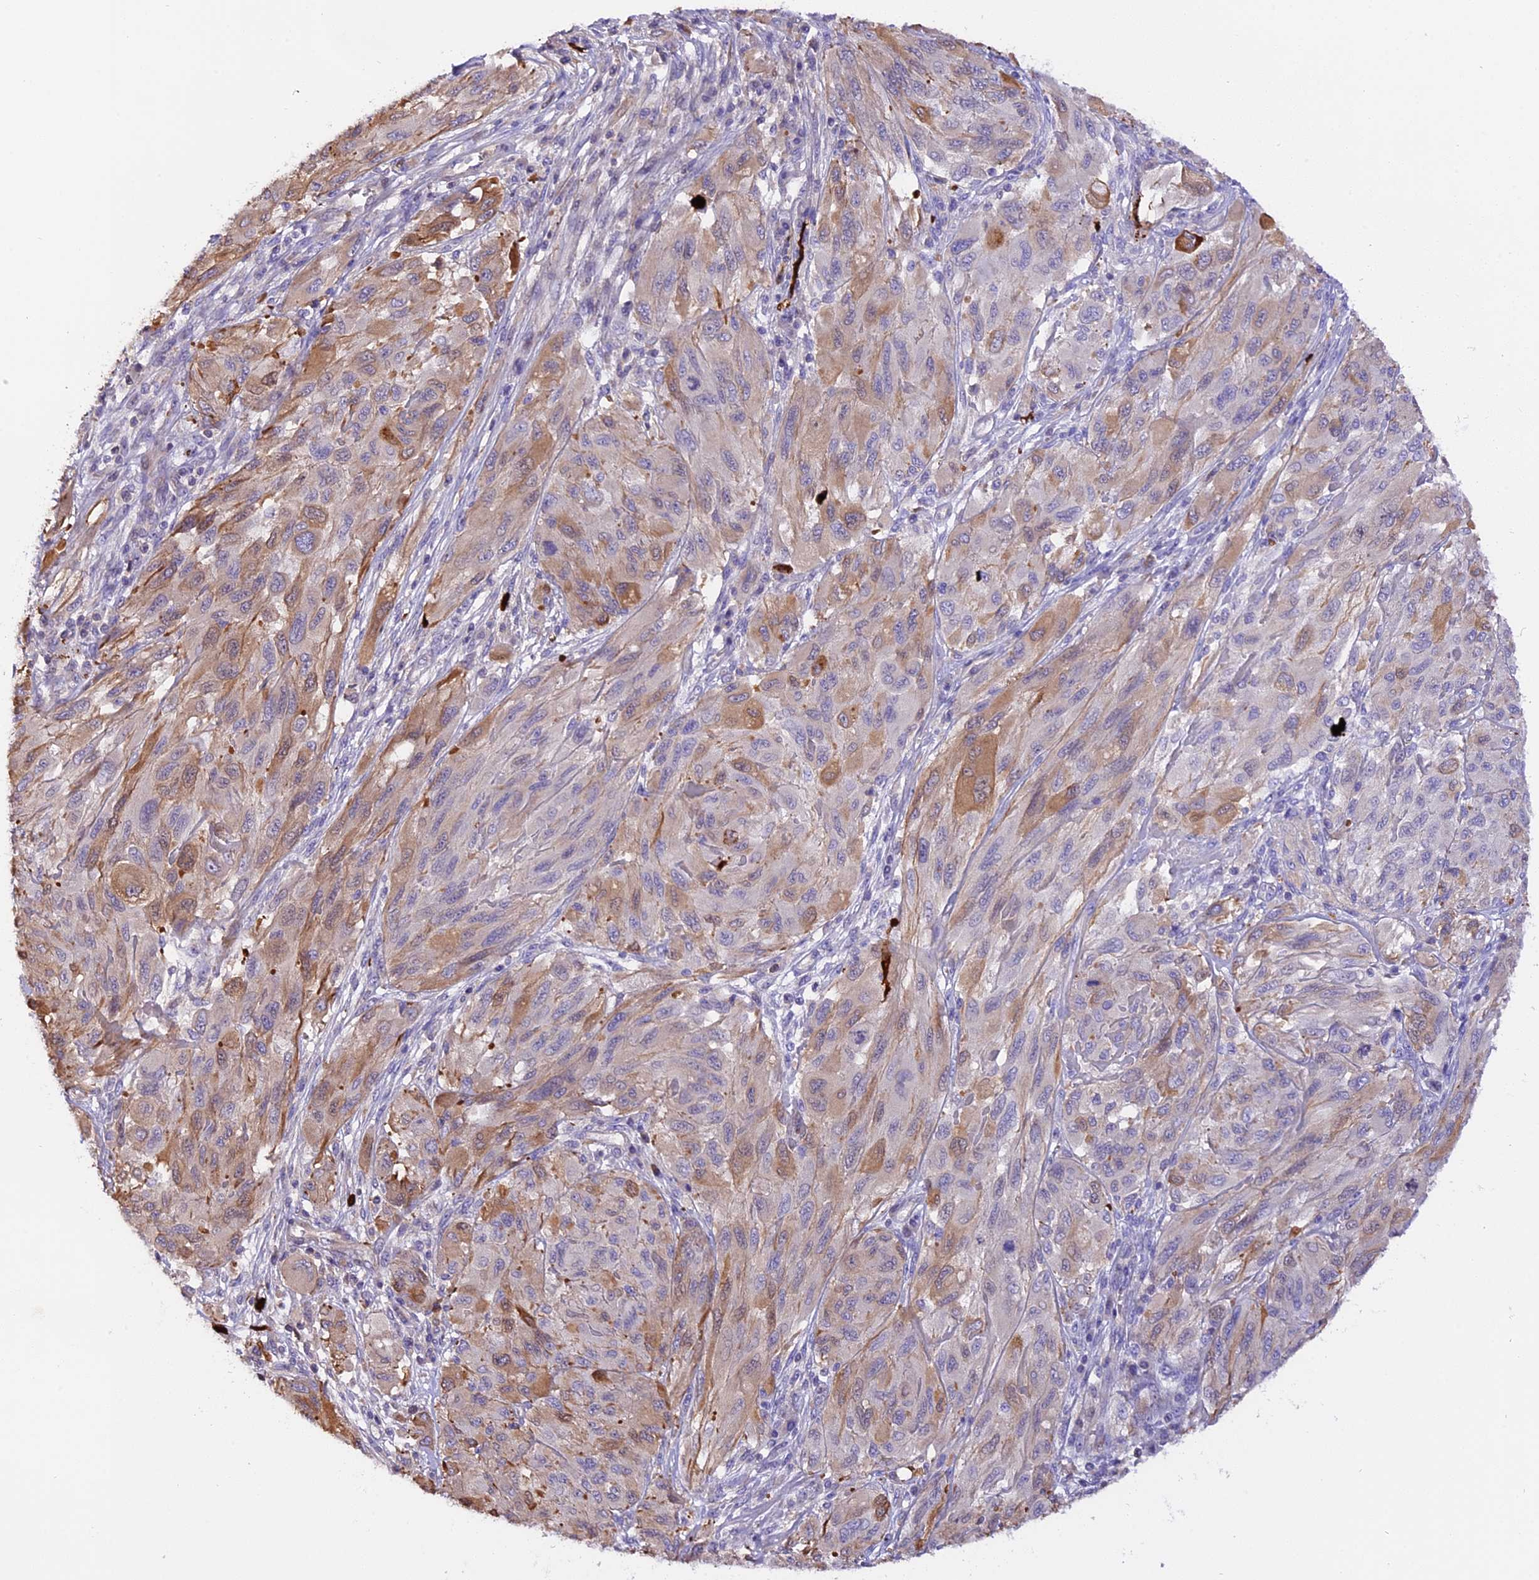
{"staining": {"intensity": "moderate", "quantity": "<25%", "location": "cytoplasmic/membranous"}, "tissue": "melanoma", "cell_type": "Tumor cells", "image_type": "cancer", "snomed": [{"axis": "morphology", "description": "Malignant melanoma, NOS"}, {"axis": "topography", "description": "Skin"}], "caption": "Immunohistochemistry image of neoplastic tissue: human melanoma stained using IHC shows low levels of moderate protein expression localized specifically in the cytoplasmic/membranous of tumor cells, appearing as a cytoplasmic/membranous brown color.", "gene": "MAP3K7CL", "patient": {"sex": "female", "age": 91}}